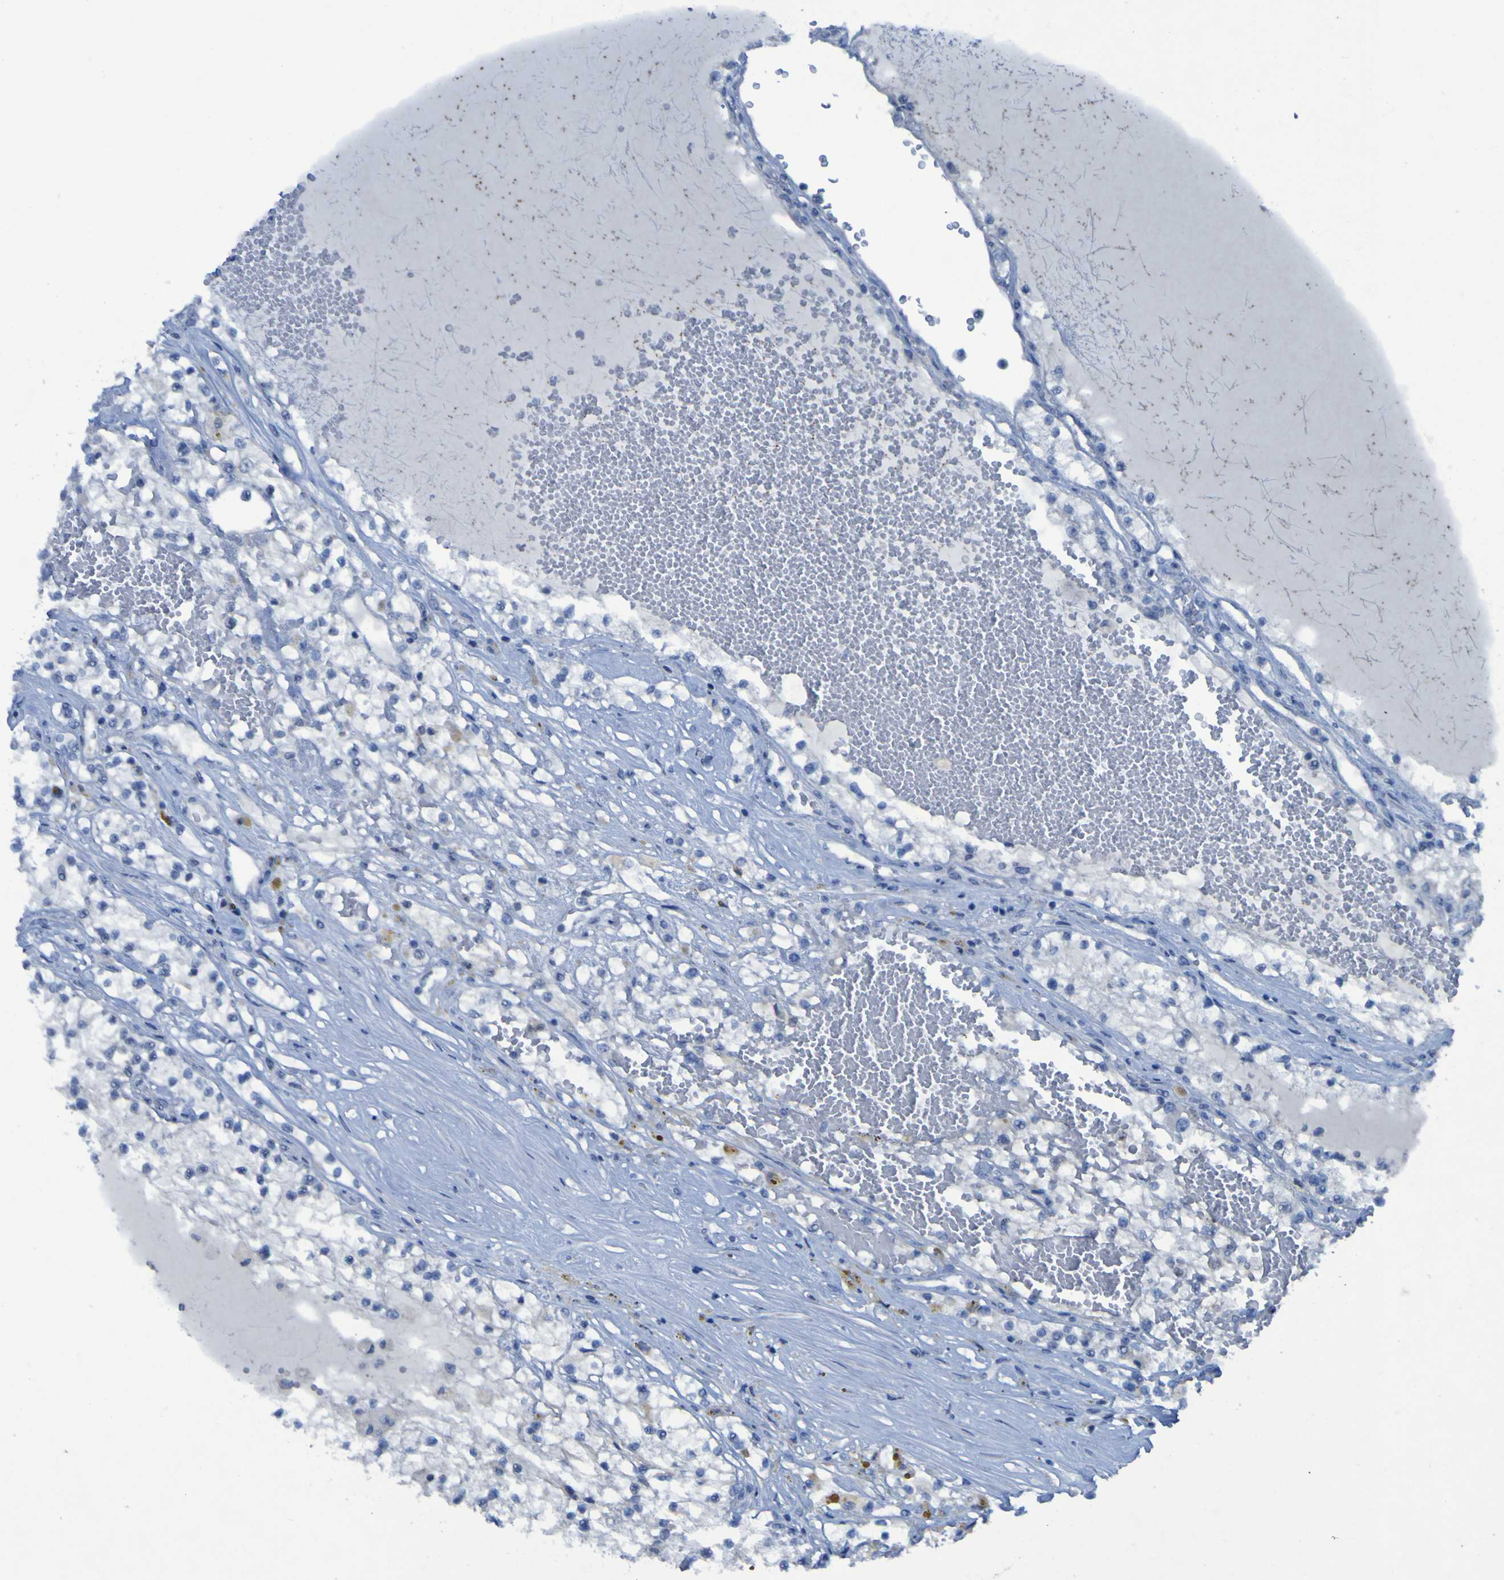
{"staining": {"intensity": "negative", "quantity": "none", "location": "none"}, "tissue": "renal cancer", "cell_type": "Tumor cells", "image_type": "cancer", "snomed": [{"axis": "morphology", "description": "Adenocarcinoma, NOS"}, {"axis": "topography", "description": "Kidney"}], "caption": "Micrograph shows no significant protein expression in tumor cells of renal adenocarcinoma. (Immunohistochemistry (ihc), brightfield microscopy, high magnification).", "gene": "CLDN18", "patient": {"sex": "male", "age": 68}}